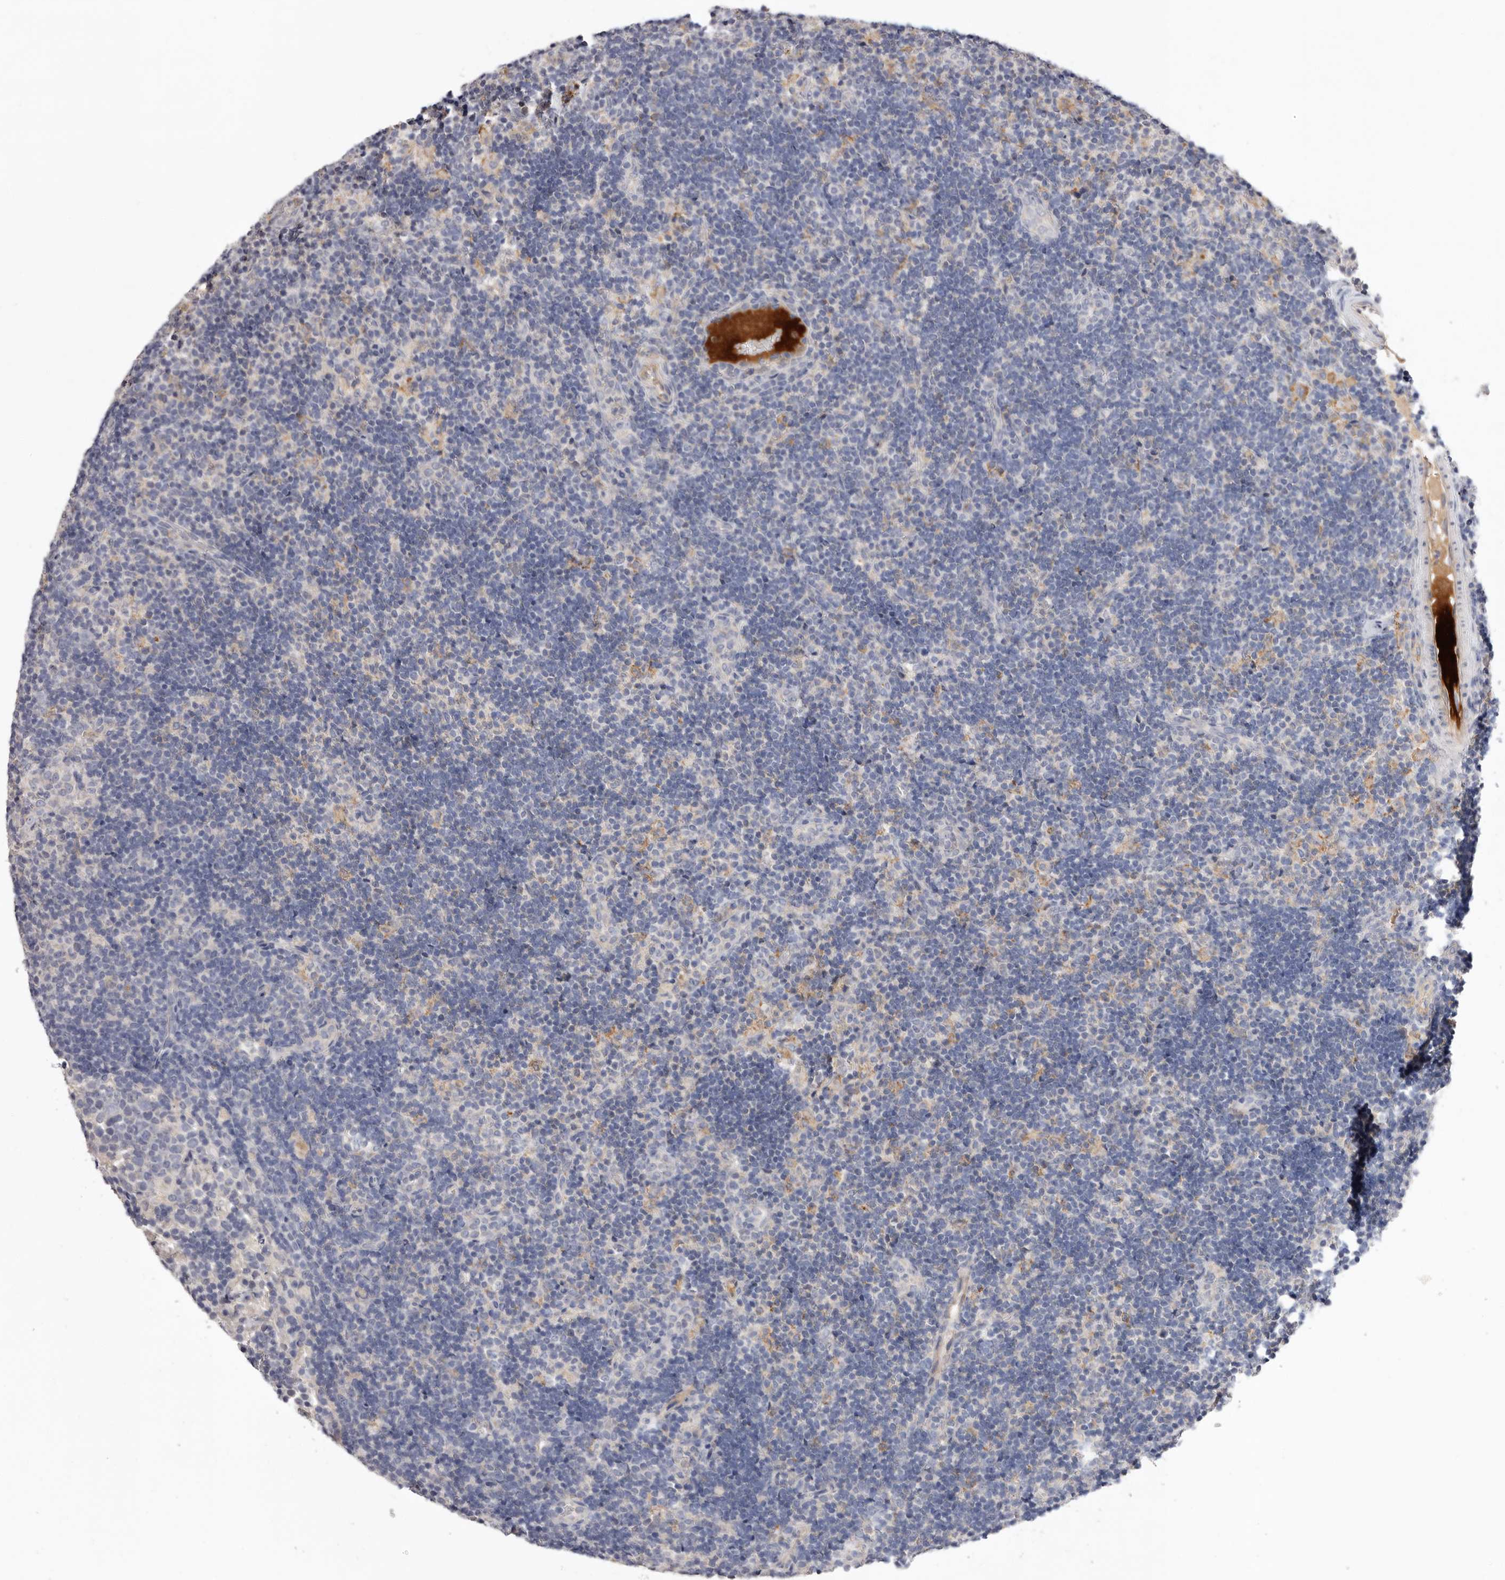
{"staining": {"intensity": "negative", "quantity": "none", "location": "none"}, "tissue": "lymph node", "cell_type": "Germinal center cells", "image_type": "normal", "snomed": [{"axis": "morphology", "description": "Normal tissue, NOS"}, {"axis": "topography", "description": "Lymph node"}], "caption": "DAB (3,3'-diaminobenzidine) immunohistochemical staining of normal lymph node shows no significant staining in germinal center cells. The staining was performed using DAB (3,3'-diaminobenzidine) to visualize the protein expression in brown, while the nuclei were stained in blue with hematoxylin (Magnification: 20x).", "gene": "LMLN", "patient": {"sex": "female", "age": 22}}